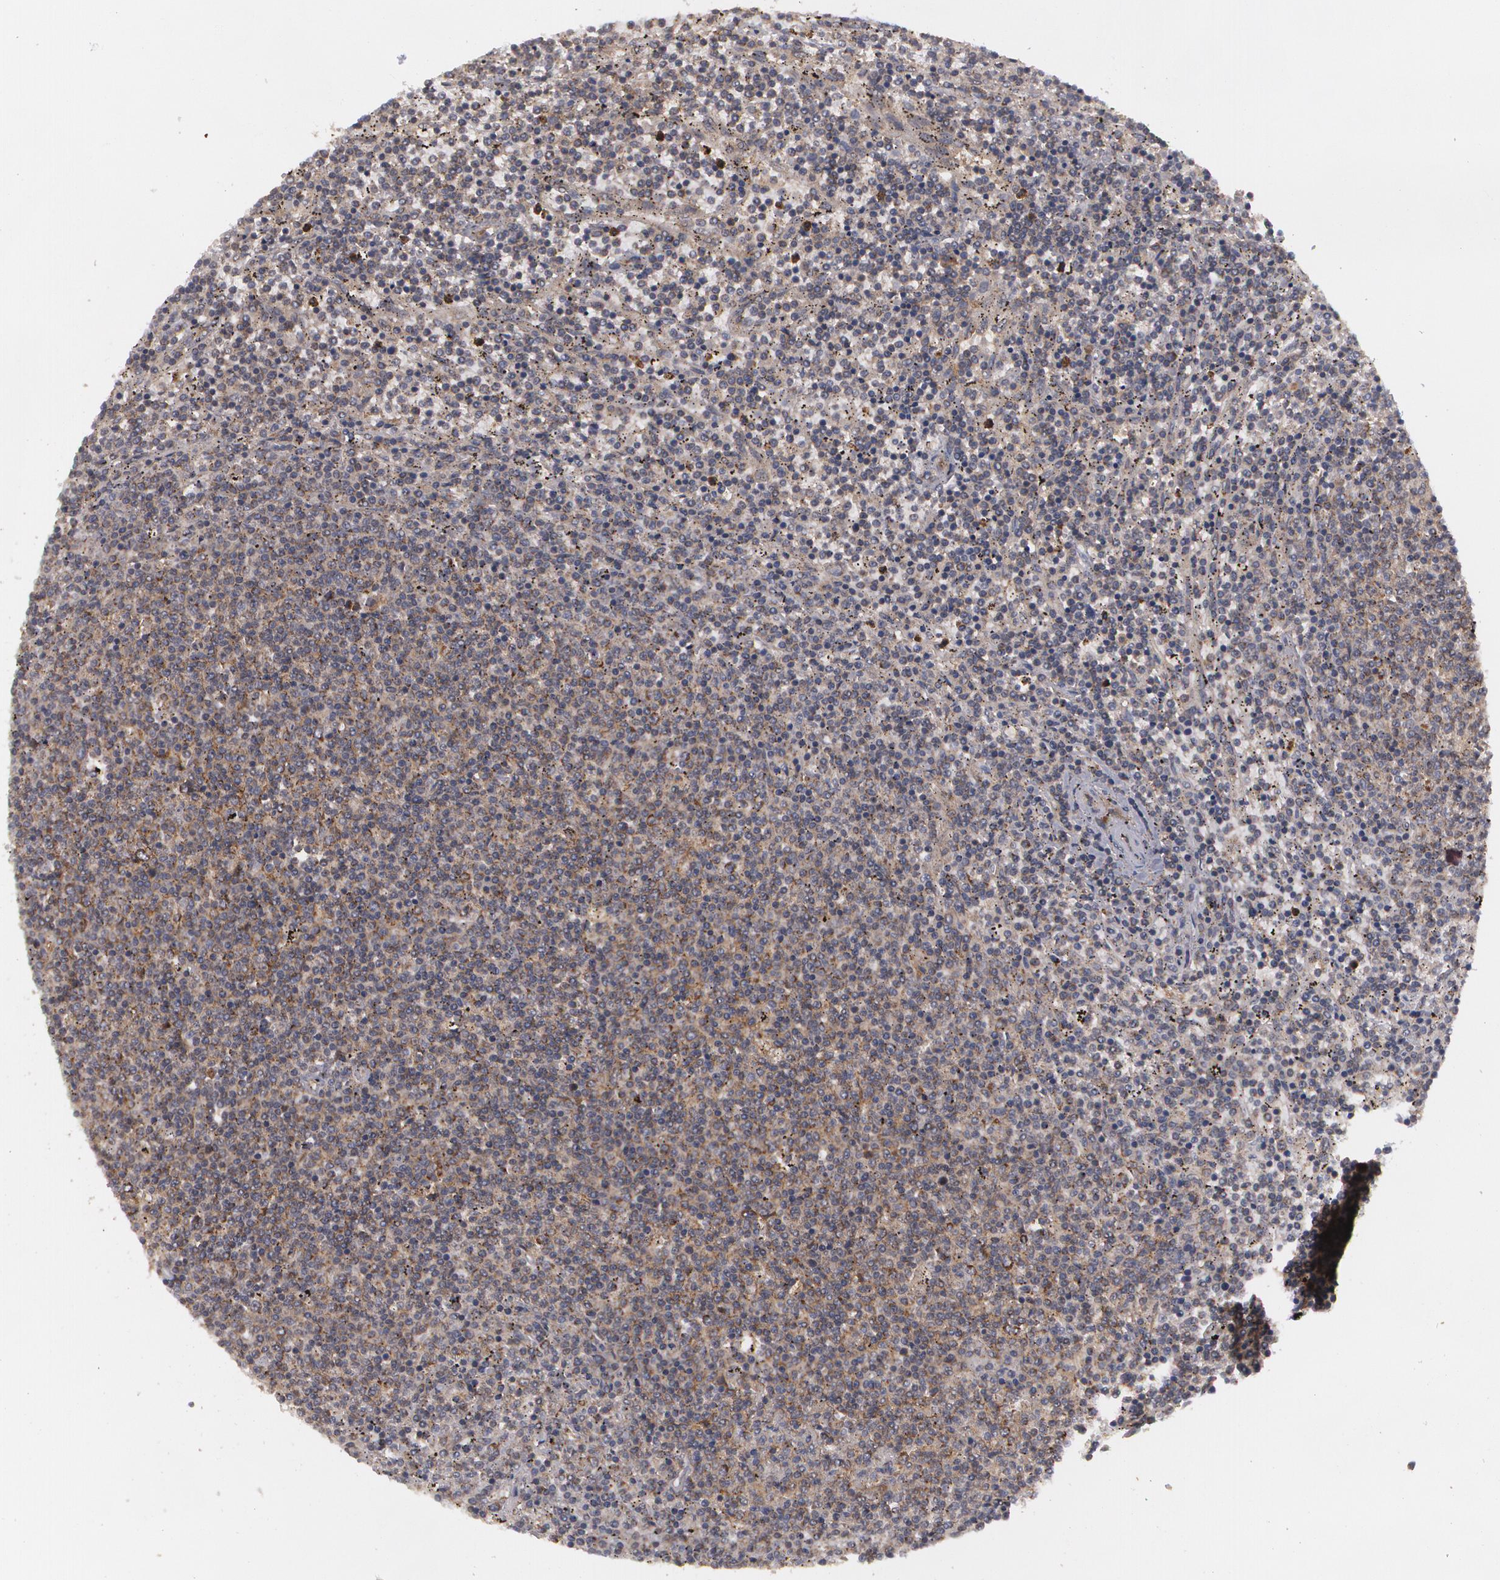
{"staining": {"intensity": "moderate", "quantity": "<25%", "location": "cytoplasmic/membranous"}, "tissue": "lymphoma", "cell_type": "Tumor cells", "image_type": "cancer", "snomed": [{"axis": "morphology", "description": "Malignant lymphoma, non-Hodgkin's type, Low grade"}, {"axis": "topography", "description": "Spleen"}], "caption": "Immunohistochemical staining of lymphoma reveals low levels of moderate cytoplasmic/membranous protein positivity in approximately <25% of tumor cells. (DAB = brown stain, brightfield microscopy at high magnification).", "gene": "BMP6", "patient": {"sex": "female", "age": 50}}